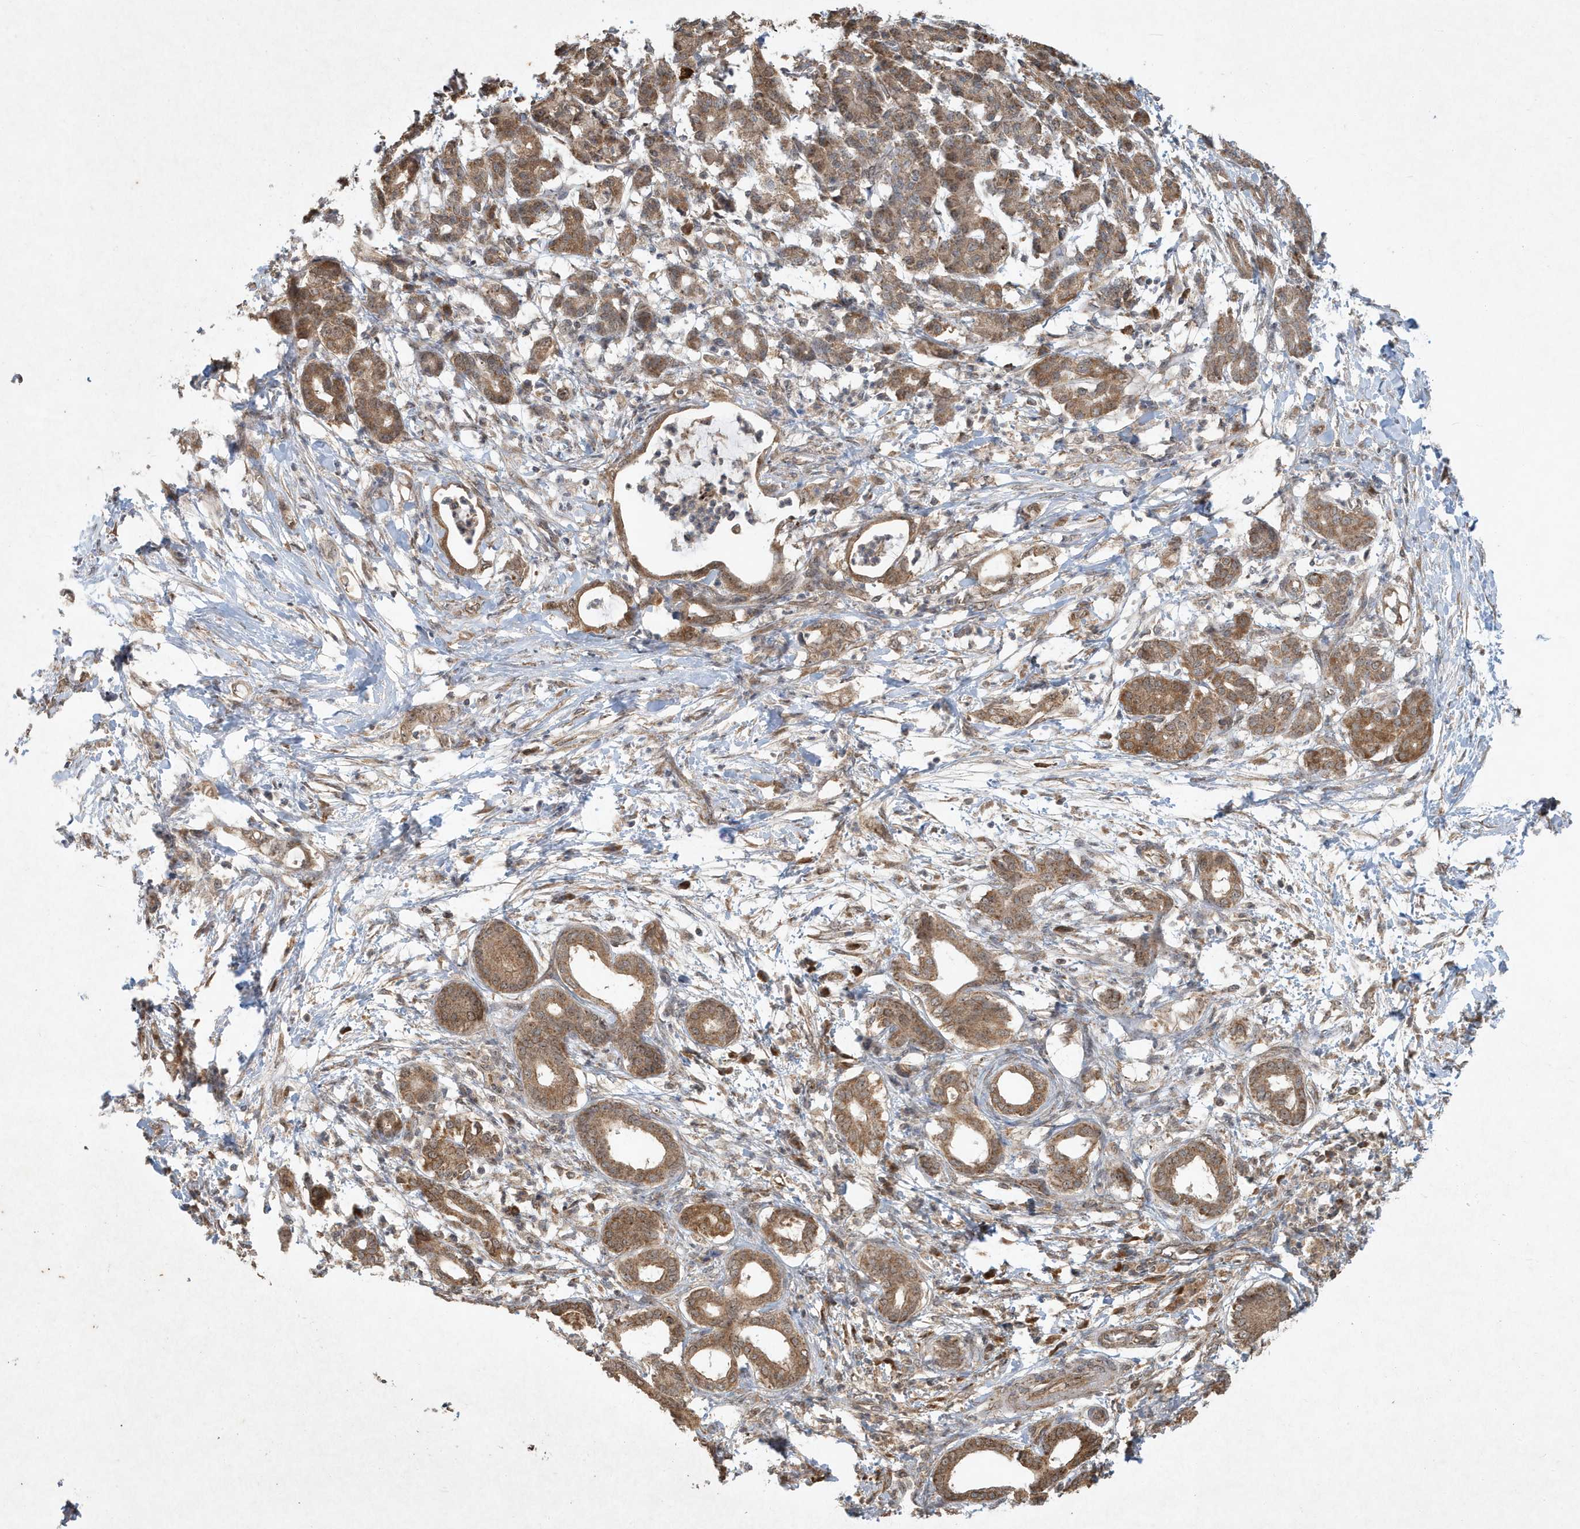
{"staining": {"intensity": "moderate", "quantity": ">75%", "location": "cytoplasmic/membranous"}, "tissue": "pancreatic cancer", "cell_type": "Tumor cells", "image_type": "cancer", "snomed": [{"axis": "morphology", "description": "Adenocarcinoma, NOS"}, {"axis": "topography", "description": "Pancreas"}], "caption": "DAB (3,3'-diaminobenzidine) immunohistochemical staining of human adenocarcinoma (pancreatic) reveals moderate cytoplasmic/membranous protein staining in about >75% of tumor cells.", "gene": "ABCB9", "patient": {"sex": "female", "age": 55}}